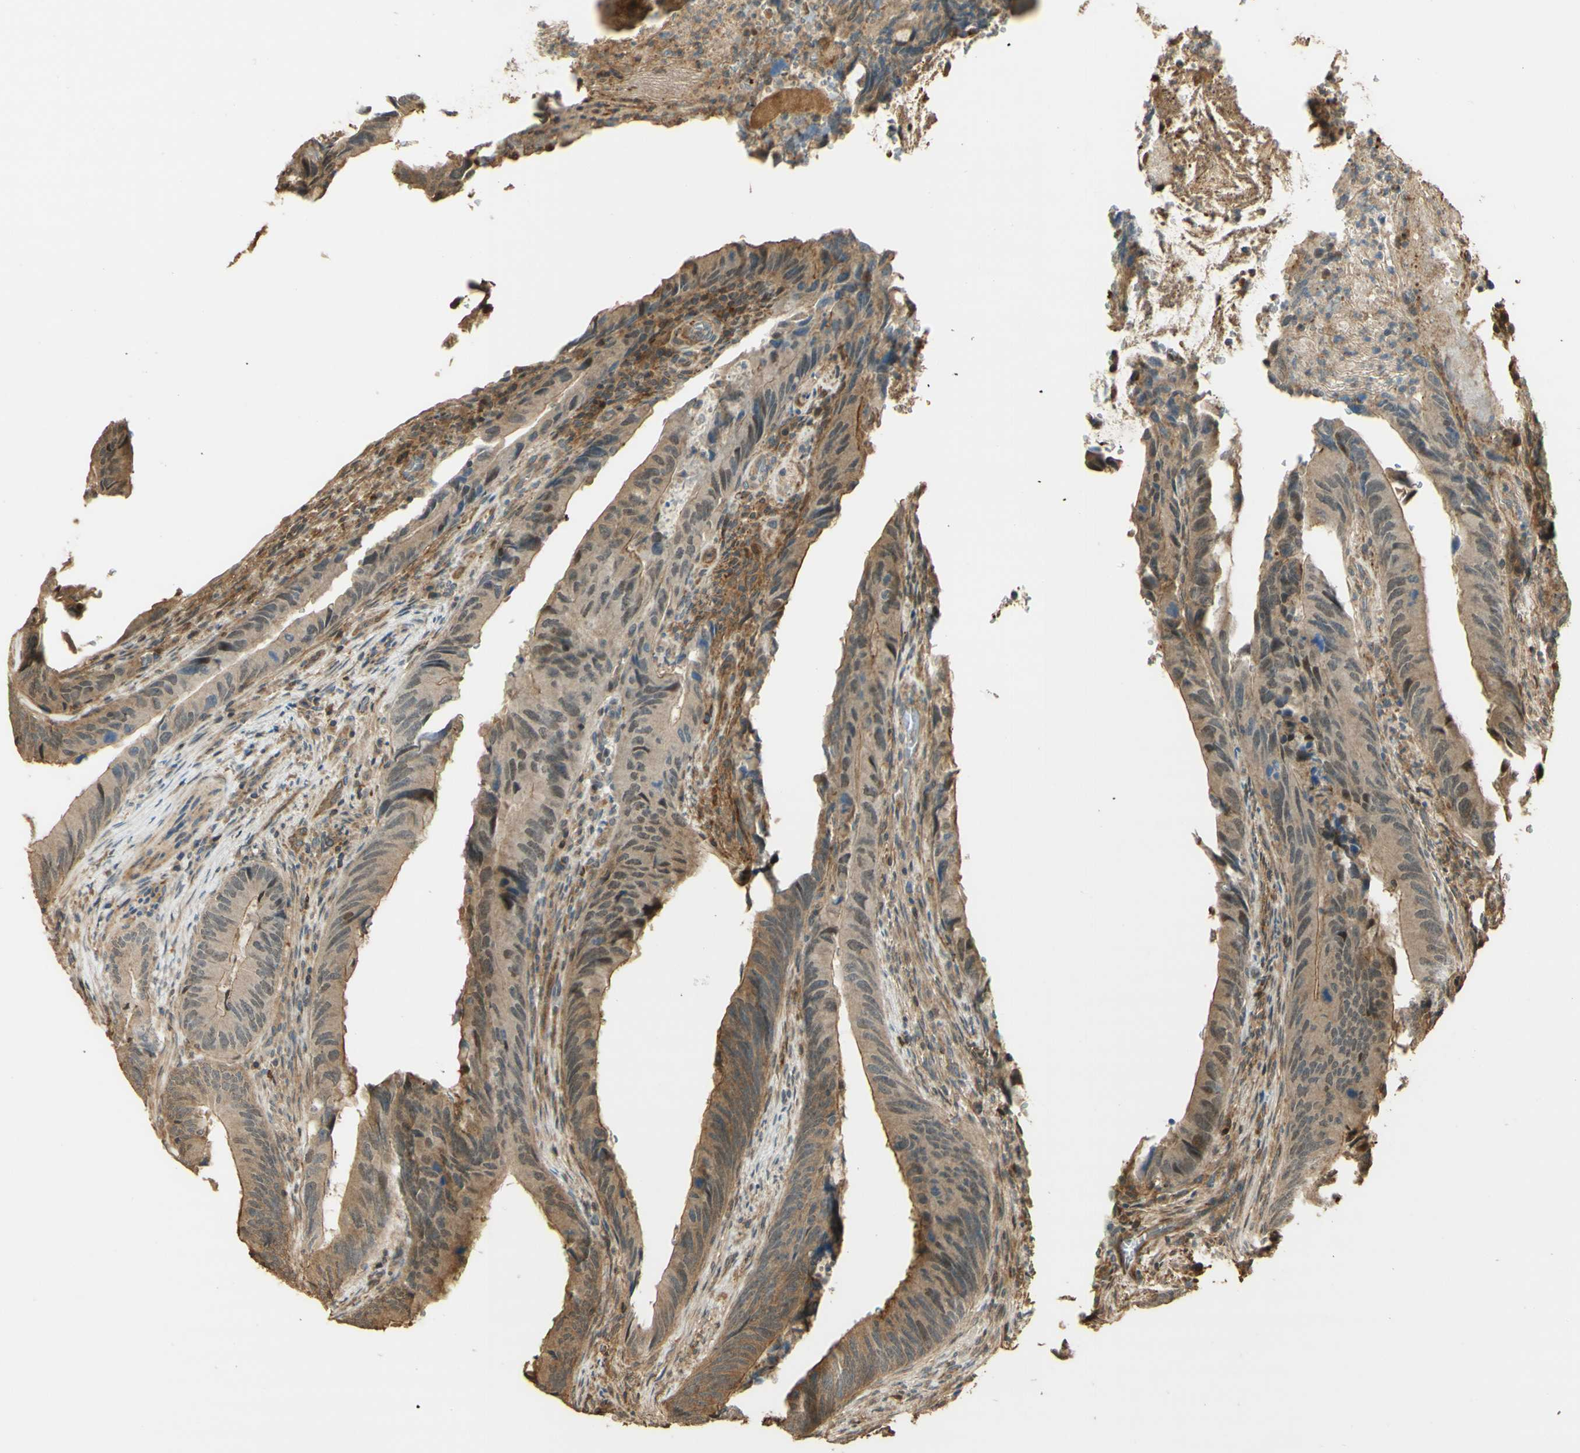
{"staining": {"intensity": "weak", "quantity": ">75%", "location": "cytoplasmic/membranous"}, "tissue": "colorectal cancer", "cell_type": "Tumor cells", "image_type": "cancer", "snomed": [{"axis": "morphology", "description": "Normal tissue, NOS"}, {"axis": "morphology", "description": "Adenocarcinoma, NOS"}, {"axis": "topography", "description": "Colon"}], "caption": "Weak cytoplasmic/membranous positivity for a protein is seen in about >75% of tumor cells of adenocarcinoma (colorectal) using immunohistochemistry.", "gene": "AGER", "patient": {"sex": "male", "age": 56}}